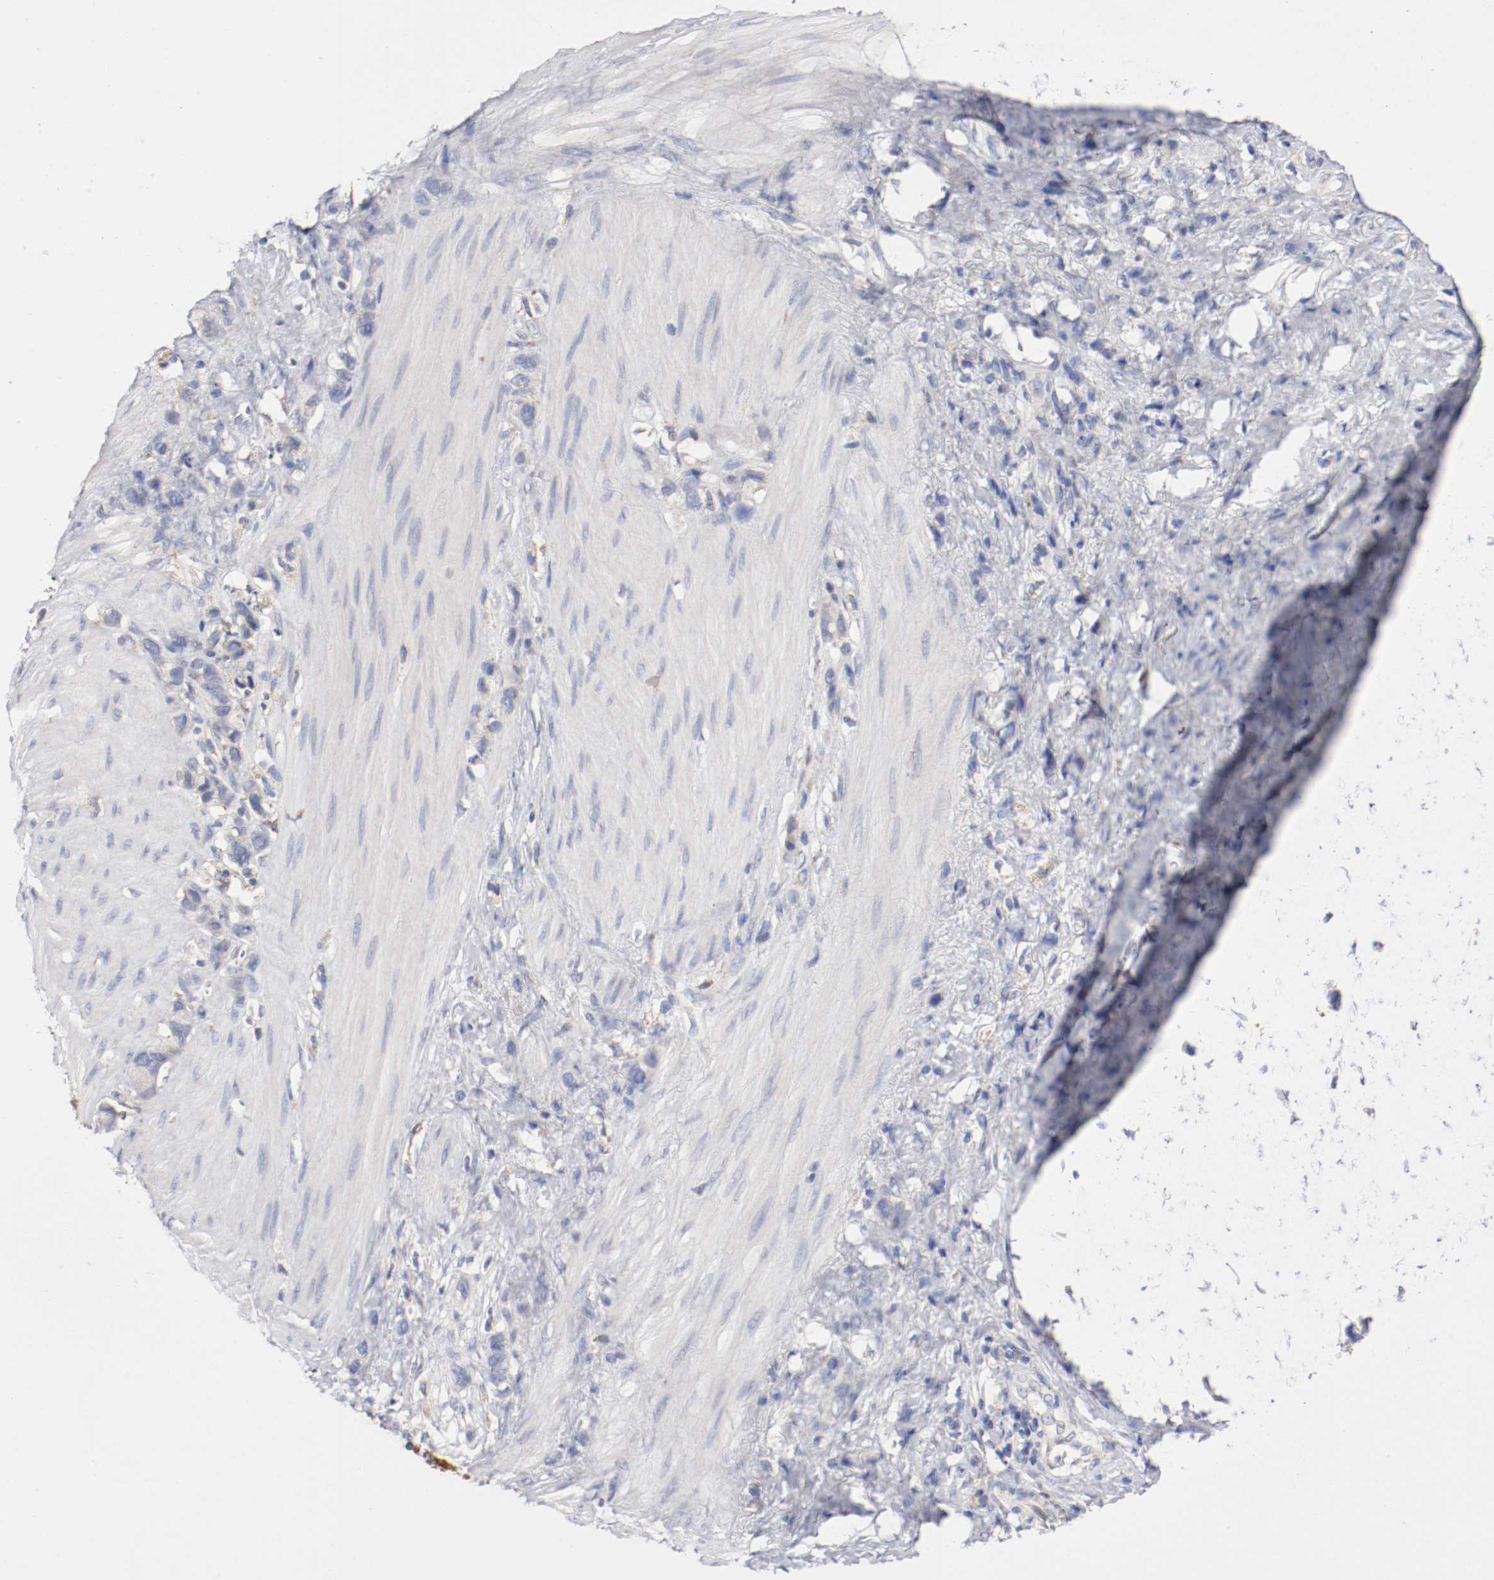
{"staining": {"intensity": "weak", "quantity": "<25%", "location": "cytoplasmic/membranous"}, "tissue": "stomach cancer", "cell_type": "Tumor cells", "image_type": "cancer", "snomed": [{"axis": "morphology", "description": "Normal tissue, NOS"}, {"axis": "morphology", "description": "Adenocarcinoma, NOS"}, {"axis": "morphology", "description": "Adenocarcinoma, High grade"}, {"axis": "topography", "description": "Stomach, upper"}, {"axis": "topography", "description": "Stomach"}], "caption": "This histopathology image is of stomach cancer stained with IHC to label a protein in brown with the nuclei are counter-stained blue. There is no expression in tumor cells.", "gene": "TRAF2", "patient": {"sex": "female", "age": 65}}